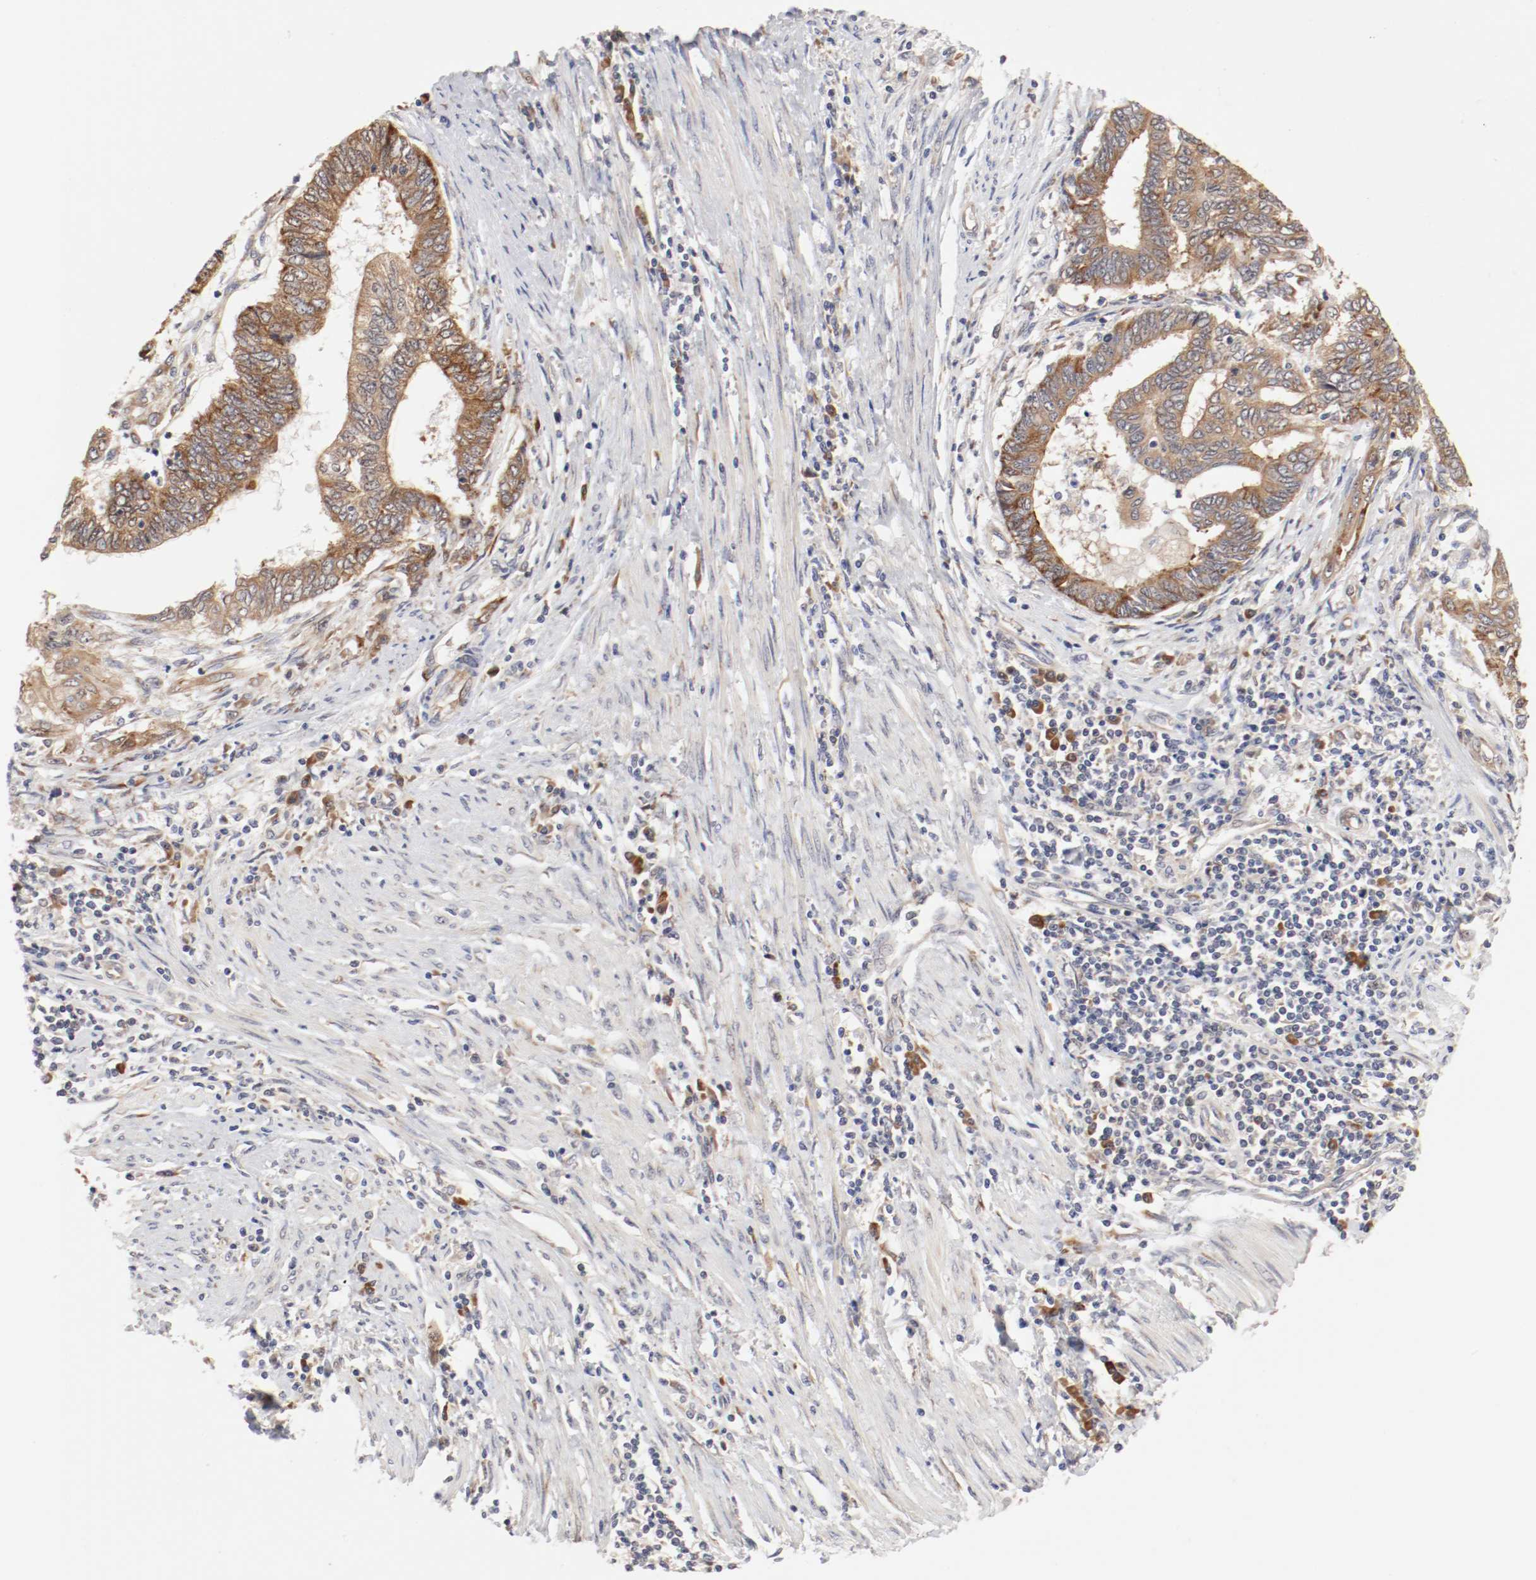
{"staining": {"intensity": "moderate", "quantity": ">75%", "location": "cytoplasmic/membranous"}, "tissue": "endometrial cancer", "cell_type": "Tumor cells", "image_type": "cancer", "snomed": [{"axis": "morphology", "description": "Adenocarcinoma, NOS"}, {"axis": "topography", "description": "Uterus"}, {"axis": "topography", "description": "Endometrium"}], "caption": "Tumor cells exhibit moderate cytoplasmic/membranous staining in about >75% of cells in adenocarcinoma (endometrial). The protein of interest is stained brown, and the nuclei are stained in blue (DAB (3,3'-diaminobenzidine) IHC with brightfield microscopy, high magnification).", "gene": "FKBP3", "patient": {"sex": "female", "age": 70}}